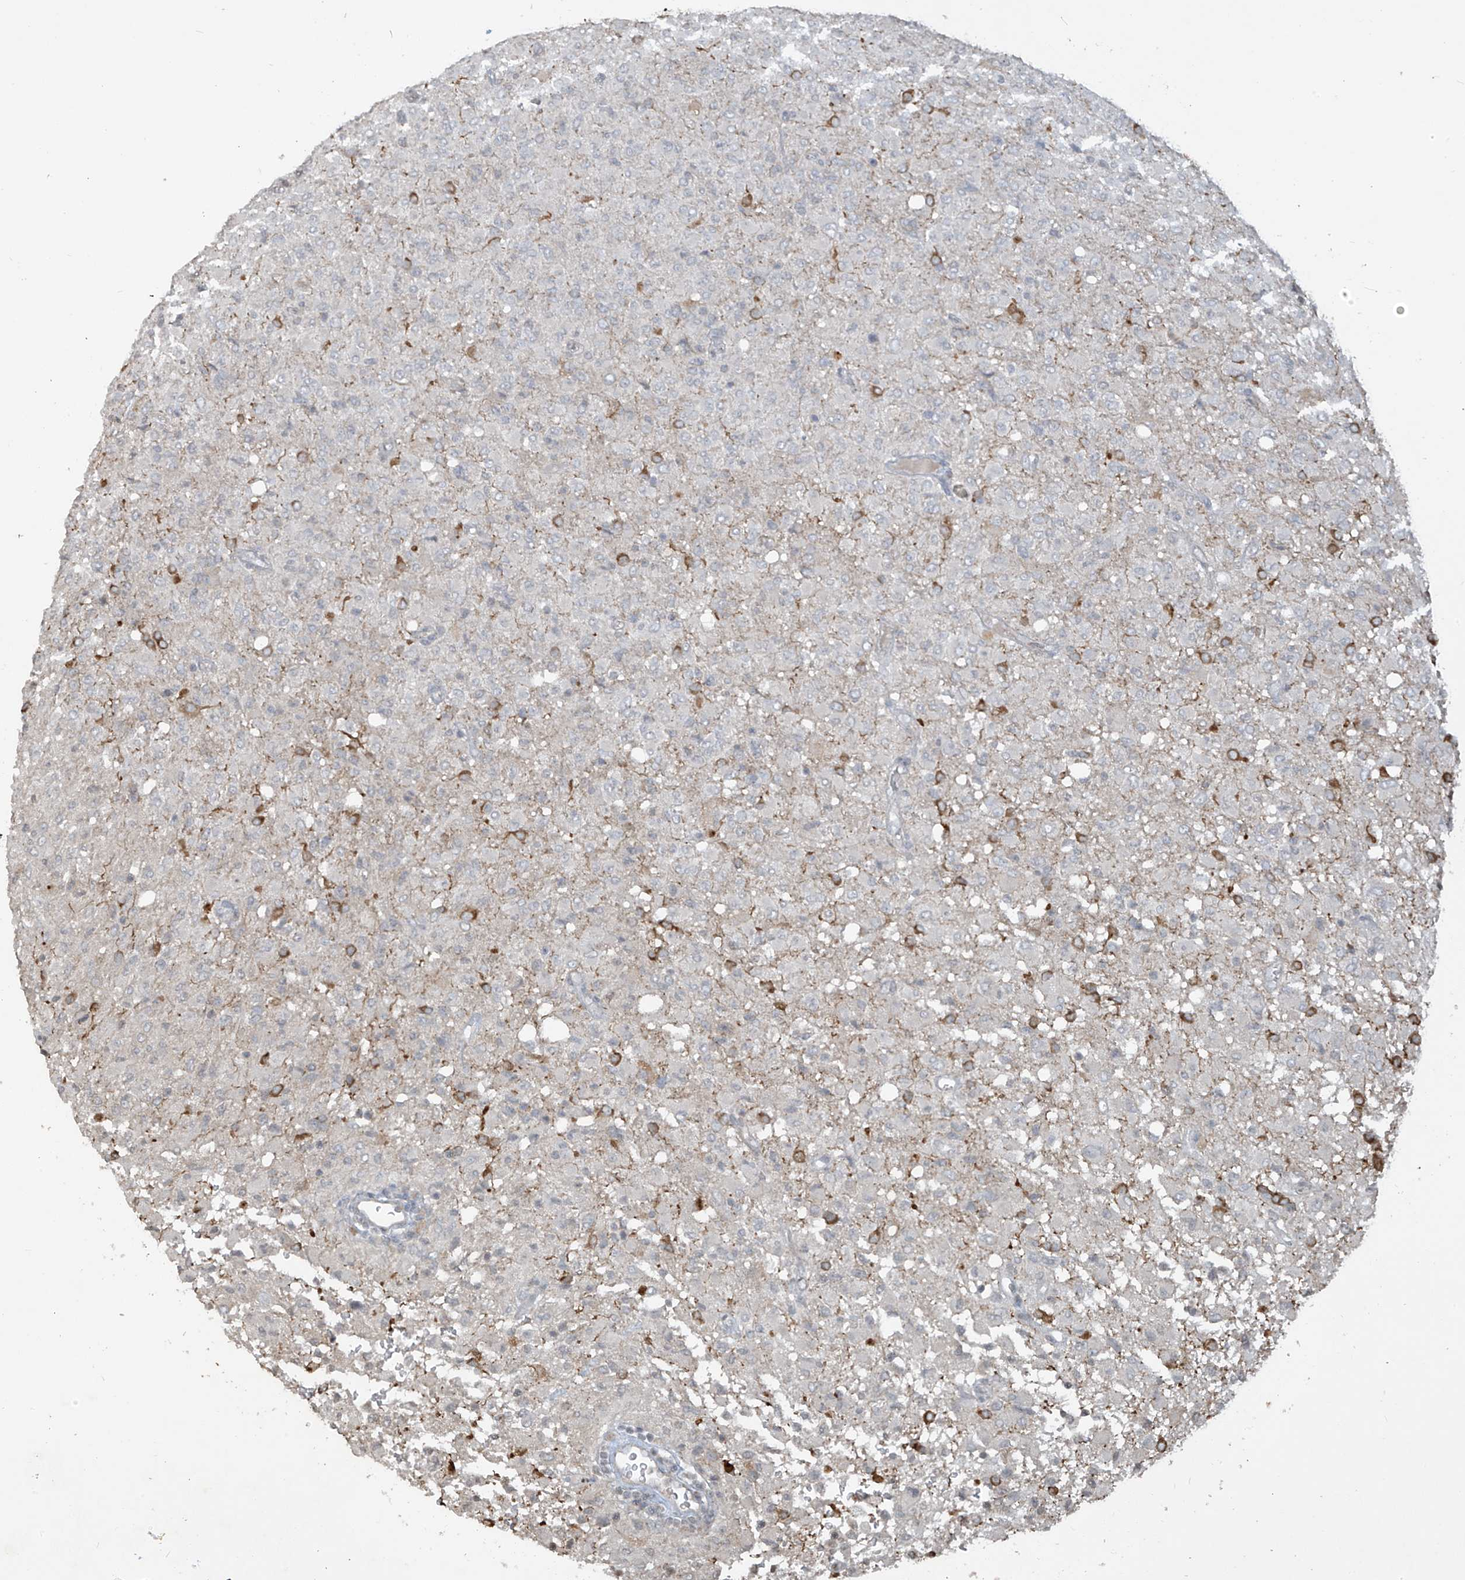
{"staining": {"intensity": "moderate", "quantity": "<25%", "location": "cytoplasmic/membranous"}, "tissue": "glioma", "cell_type": "Tumor cells", "image_type": "cancer", "snomed": [{"axis": "morphology", "description": "Glioma, malignant, High grade"}, {"axis": "topography", "description": "Brain"}], "caption": "Malignant glioma (high-grade) stained with DAB (3,3'-diaminobenzidine) immunohistochemistry (IHC) displays low levels of moderate cytoplasmic/membranous staining in about <25% of tumor cells. (DAB (3,3'-diaminobenzidine) IHC with brightfield microscopy, high magnification).", "gene": "DGKQ", "patient": {"sex": "female", "age": 57}}